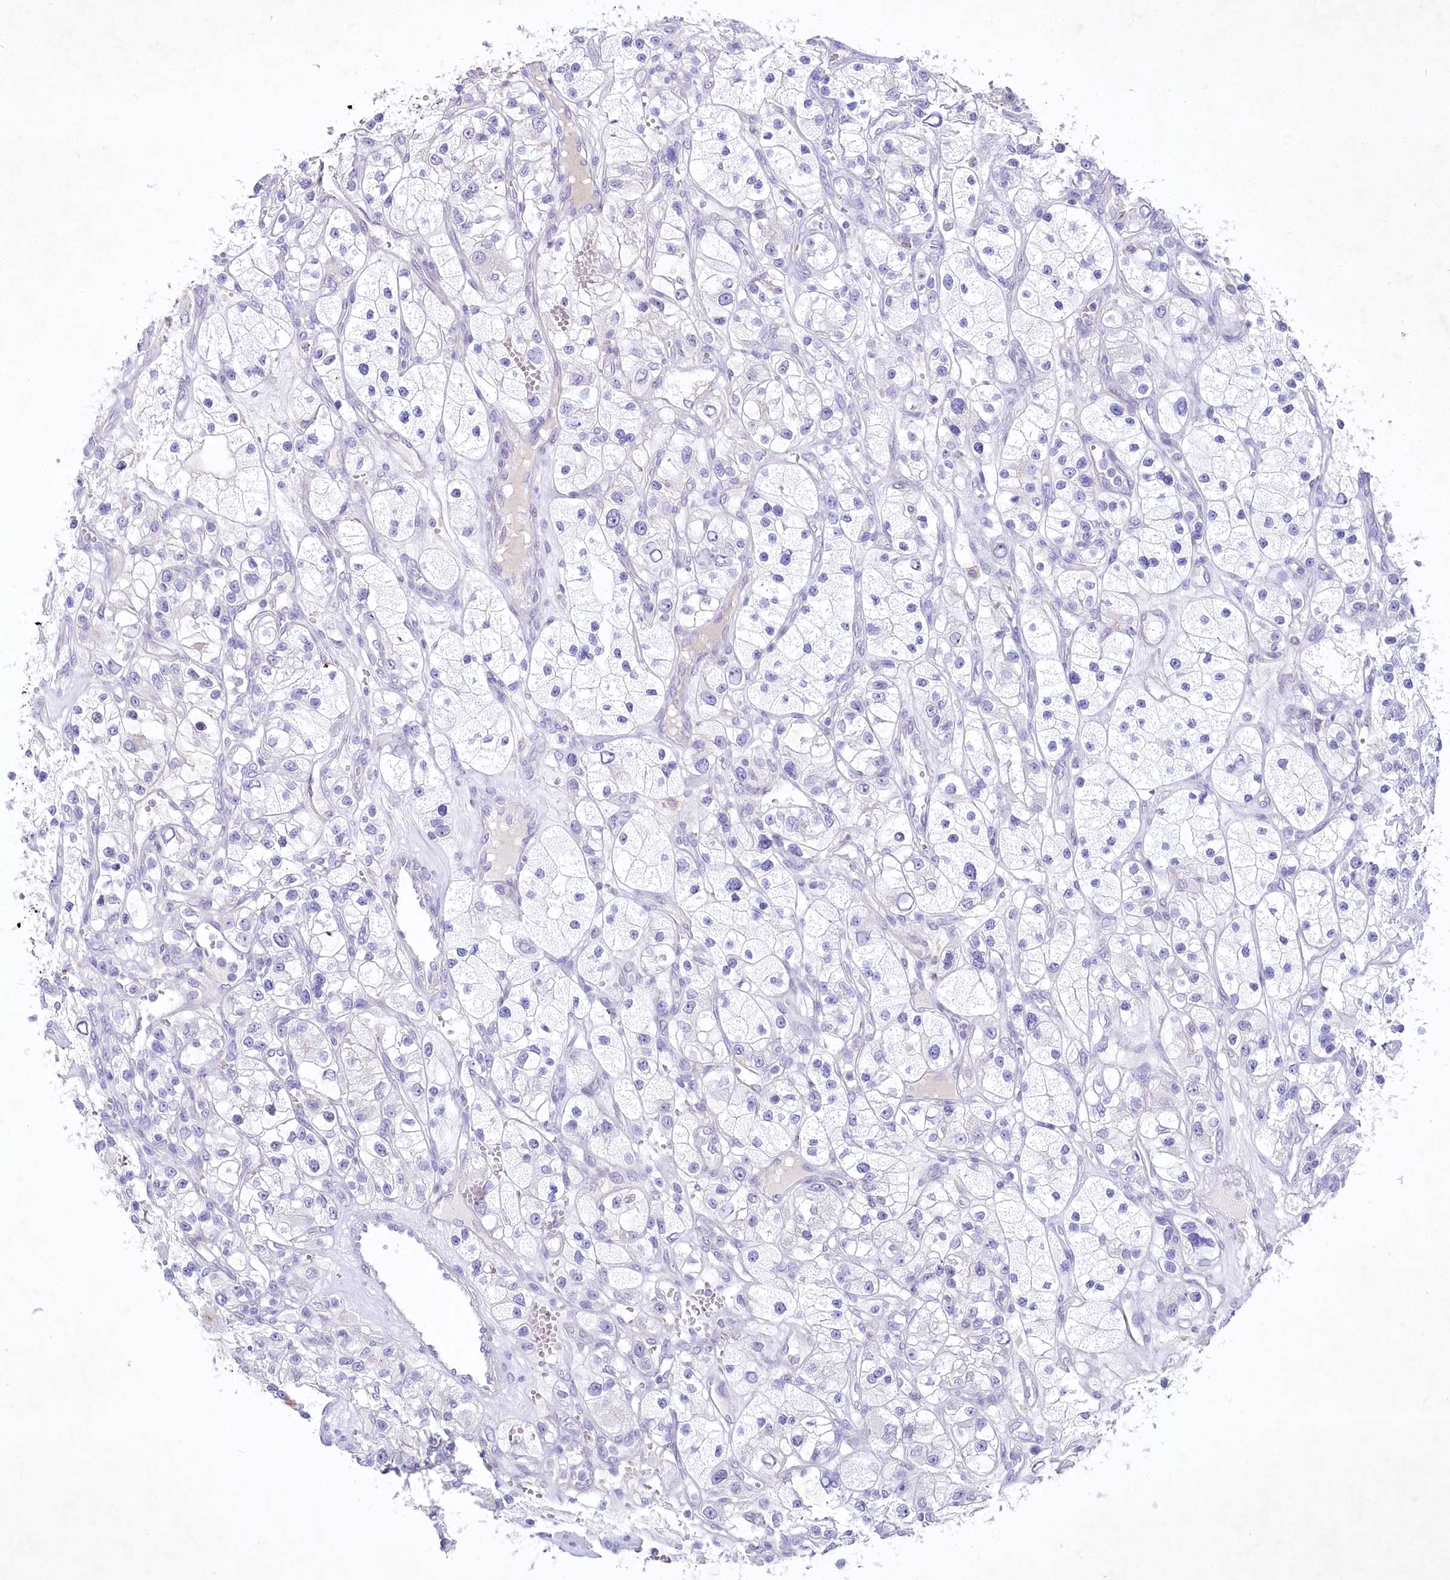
{"staining": {"intensity": "negative", "quantity": "none", "location": "none"}, "tissue": "renal cancer", "cell_type": "Tumor cells", "image_type": "cancer", "snomed": [{"axis": "morphology", "description": "Adenocarcinoma, NOS"}, {"axis": "topography", "description": "Kidney"}], "caption": "High magnification brightfield microscopy of renal cancer stained with DAB (3,3'-diaminobenzidine) (brown) and counterstained with hematoxylin (blue): tumor cells show no significant expression. (Stains: DAB immunohistochemistry (IHC) with hematoxylin counter stain, Microscopy: brightfield microscopy at high magnification).", "gene": "MYOZ1", "patient": {"sex": "female", "age": 57}}